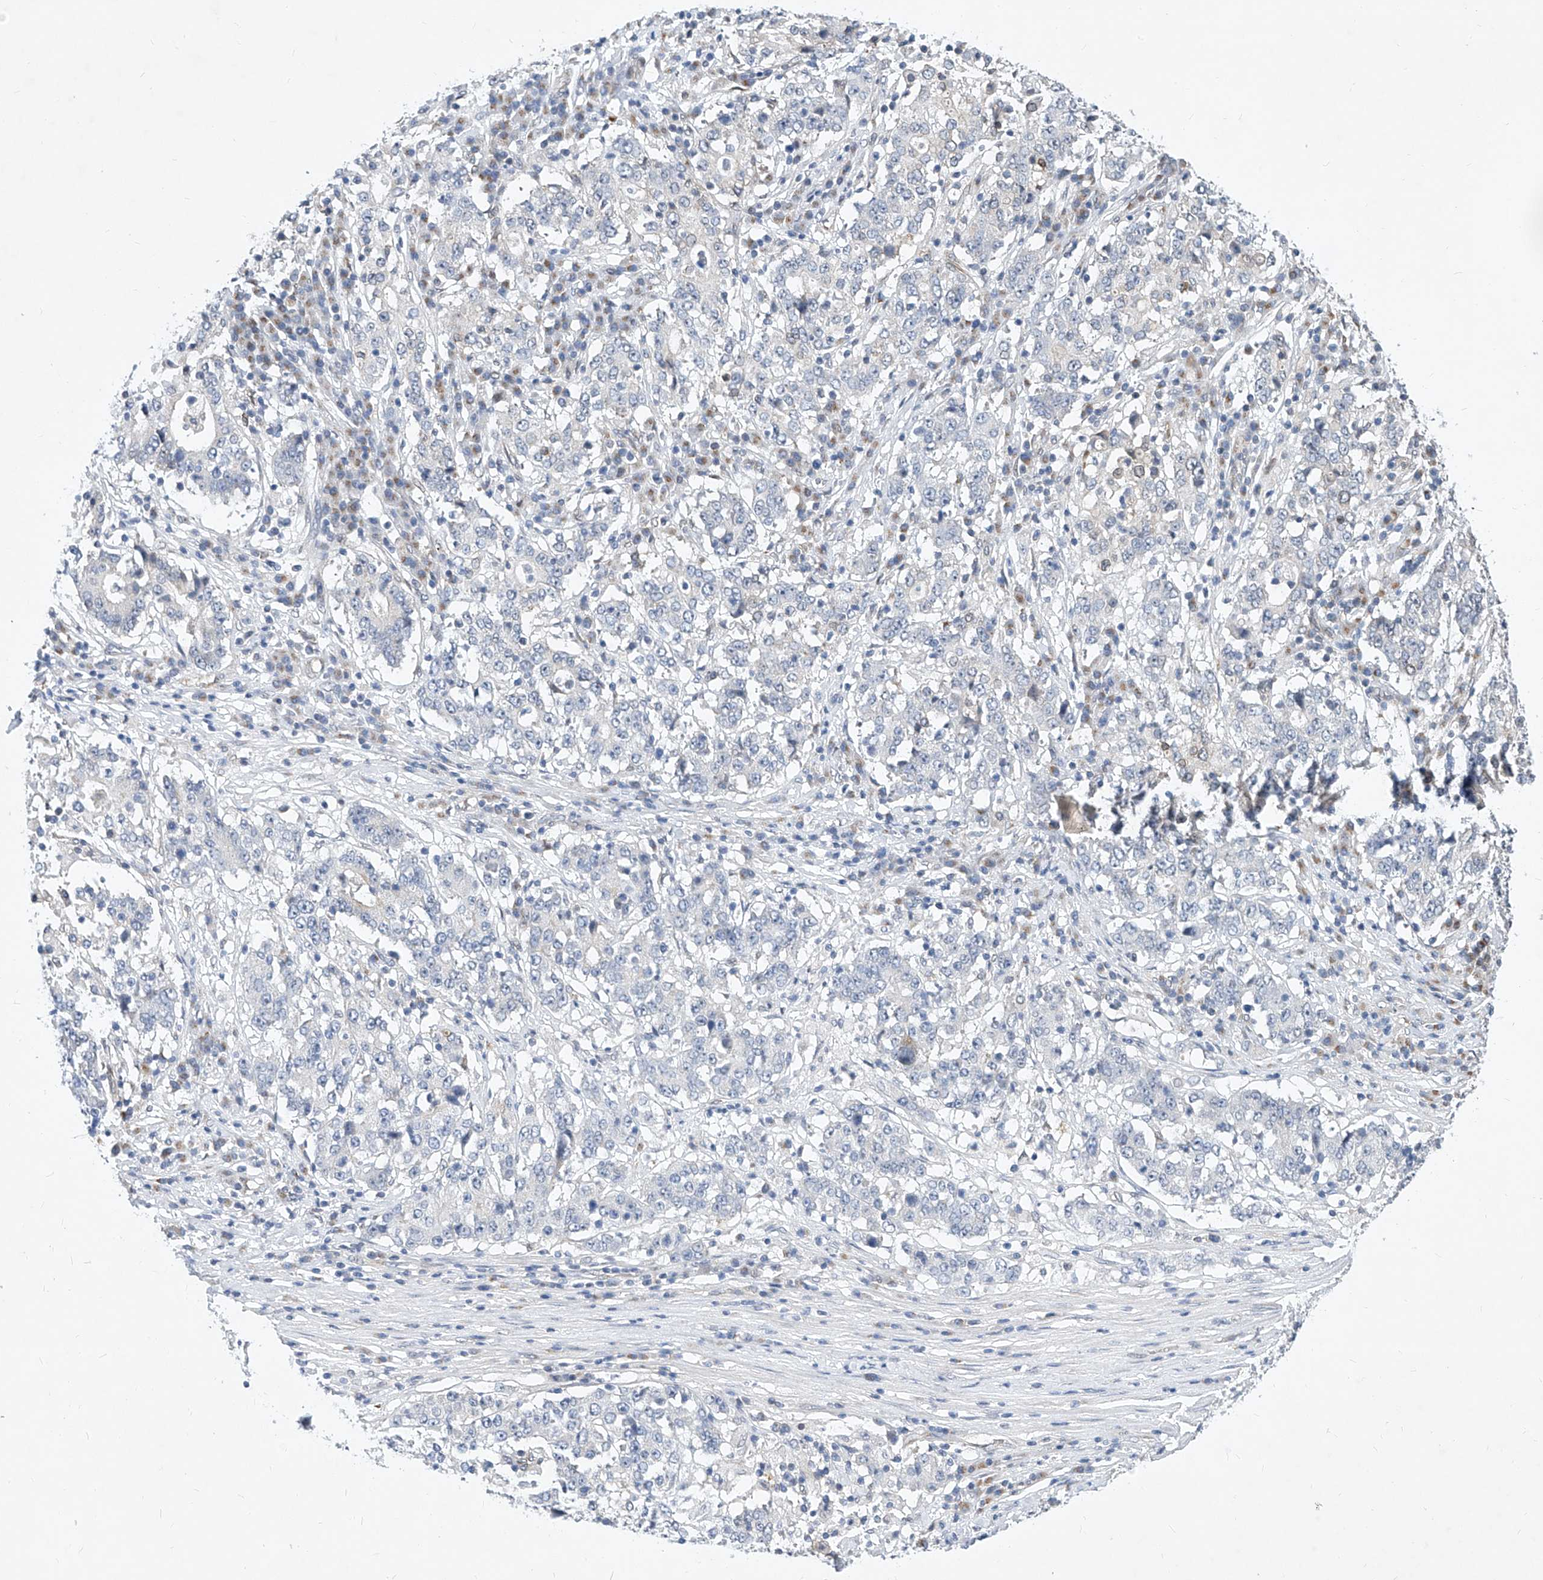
{"staining": {"intensity": "negative", "quantity": "none", "location": "none"}, "tissue": "stomach cancer", "cell_type": "Tumor cells", "image_type": "cancer", "snomed": [{"axis": "morphology", "description": "Adenocarcinoma, NOS"}, {"axis": "topography", "description": "Stomach"}], "caption": "Adenocarcinoma (stomach) stained for a protein using immunohistochemistry displays no staining tumor cells.", "gene": "MX2", "patient": {"sex": "male", "age": 59}}